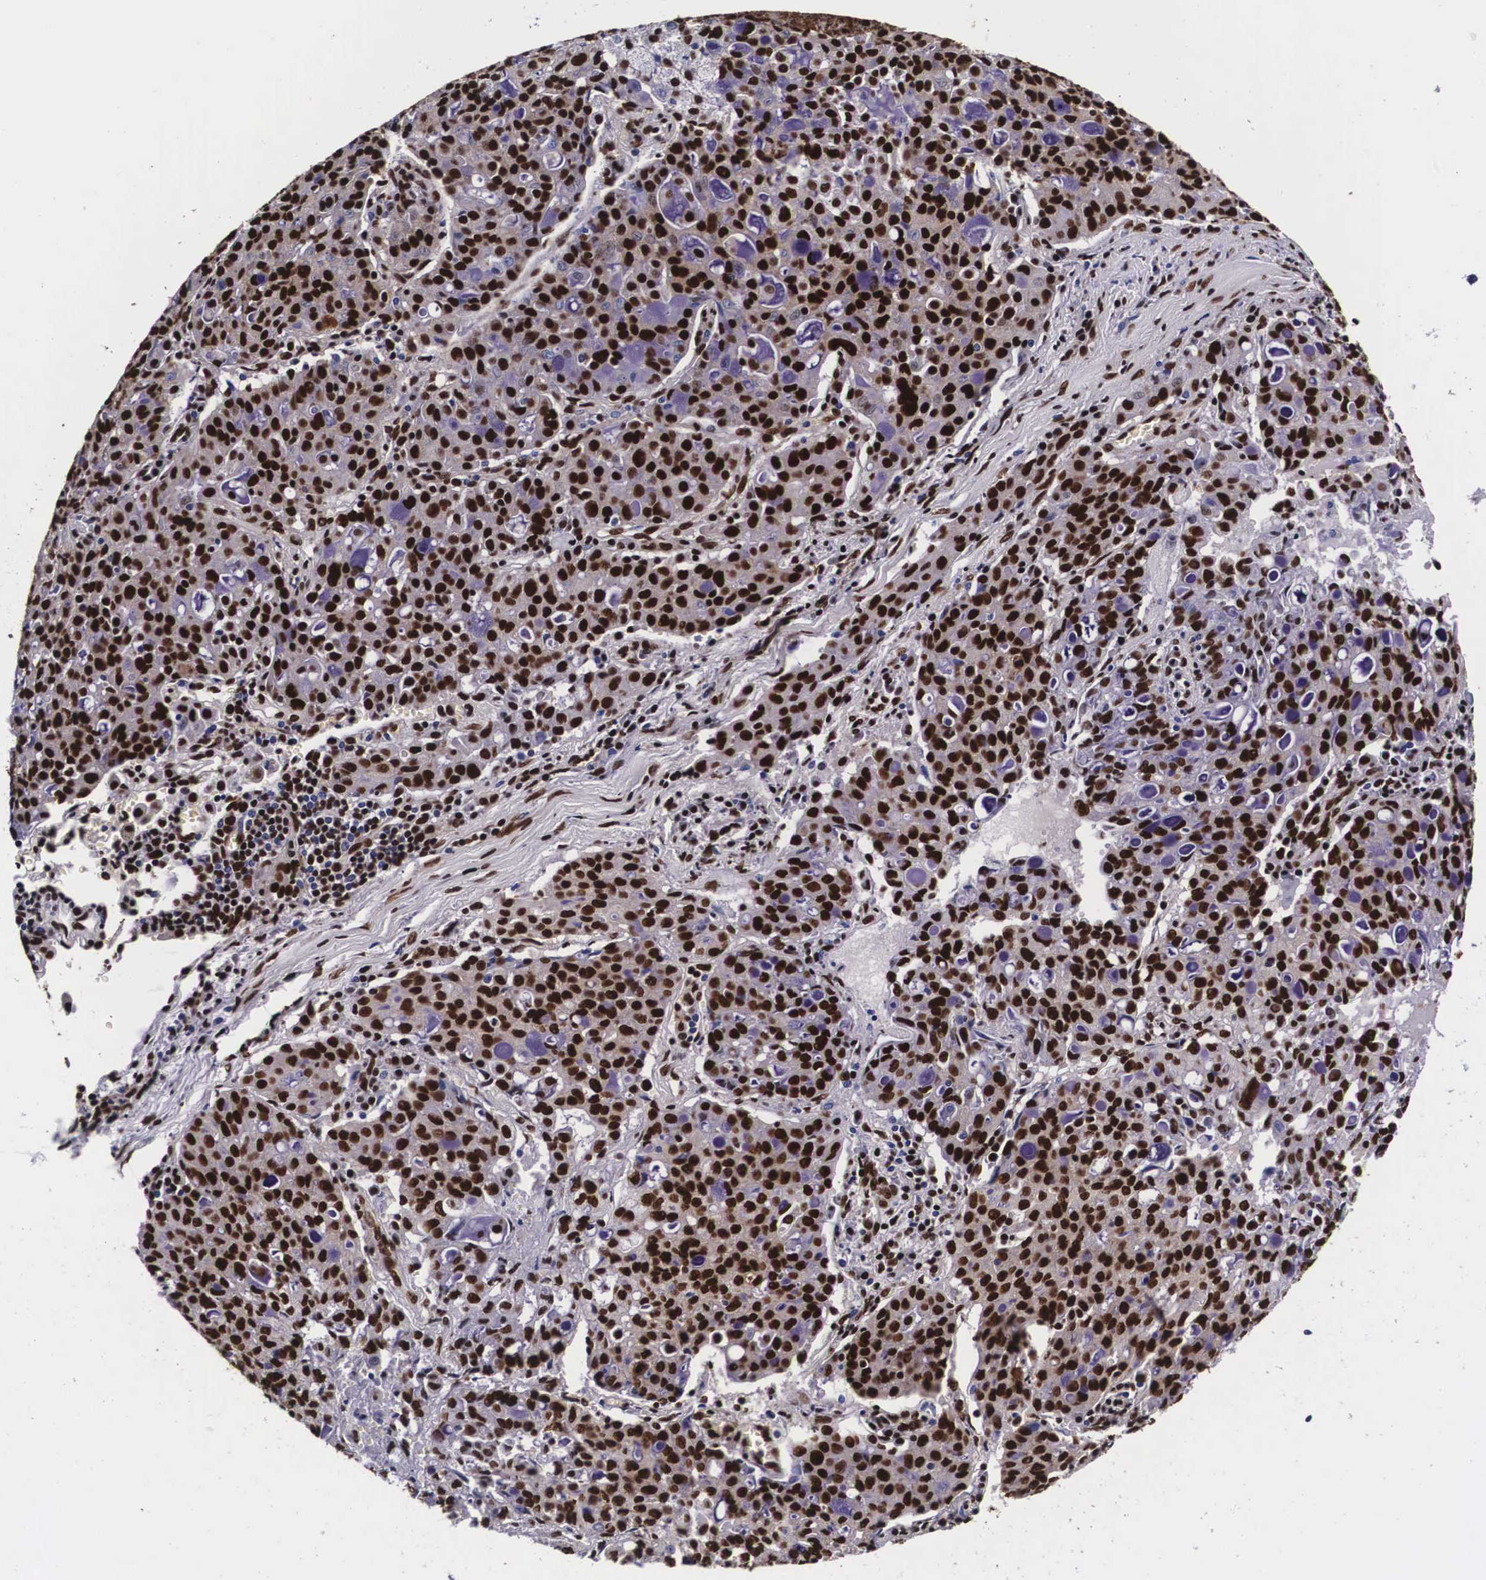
{"staining": {"intensity": "strong", "quantity": ">75%", "location": "nuclear"}, "tissue": "lung cancer", "cell_type": "Tumor cells", "image_type": "cancer", "snomed": [{"axis": "morphology", "description": "Adenocarcinoma, NOS"}, {"axis": "topography", "description": "Lung"}], "caption": "Immunohistochemical staining of human lung adenocarcinoma displays high levels of strong nuclear staining in approximately >75% of tumor cells.", "gene": "PABPN1", "patient": {"sex": "female", "age": 44}}